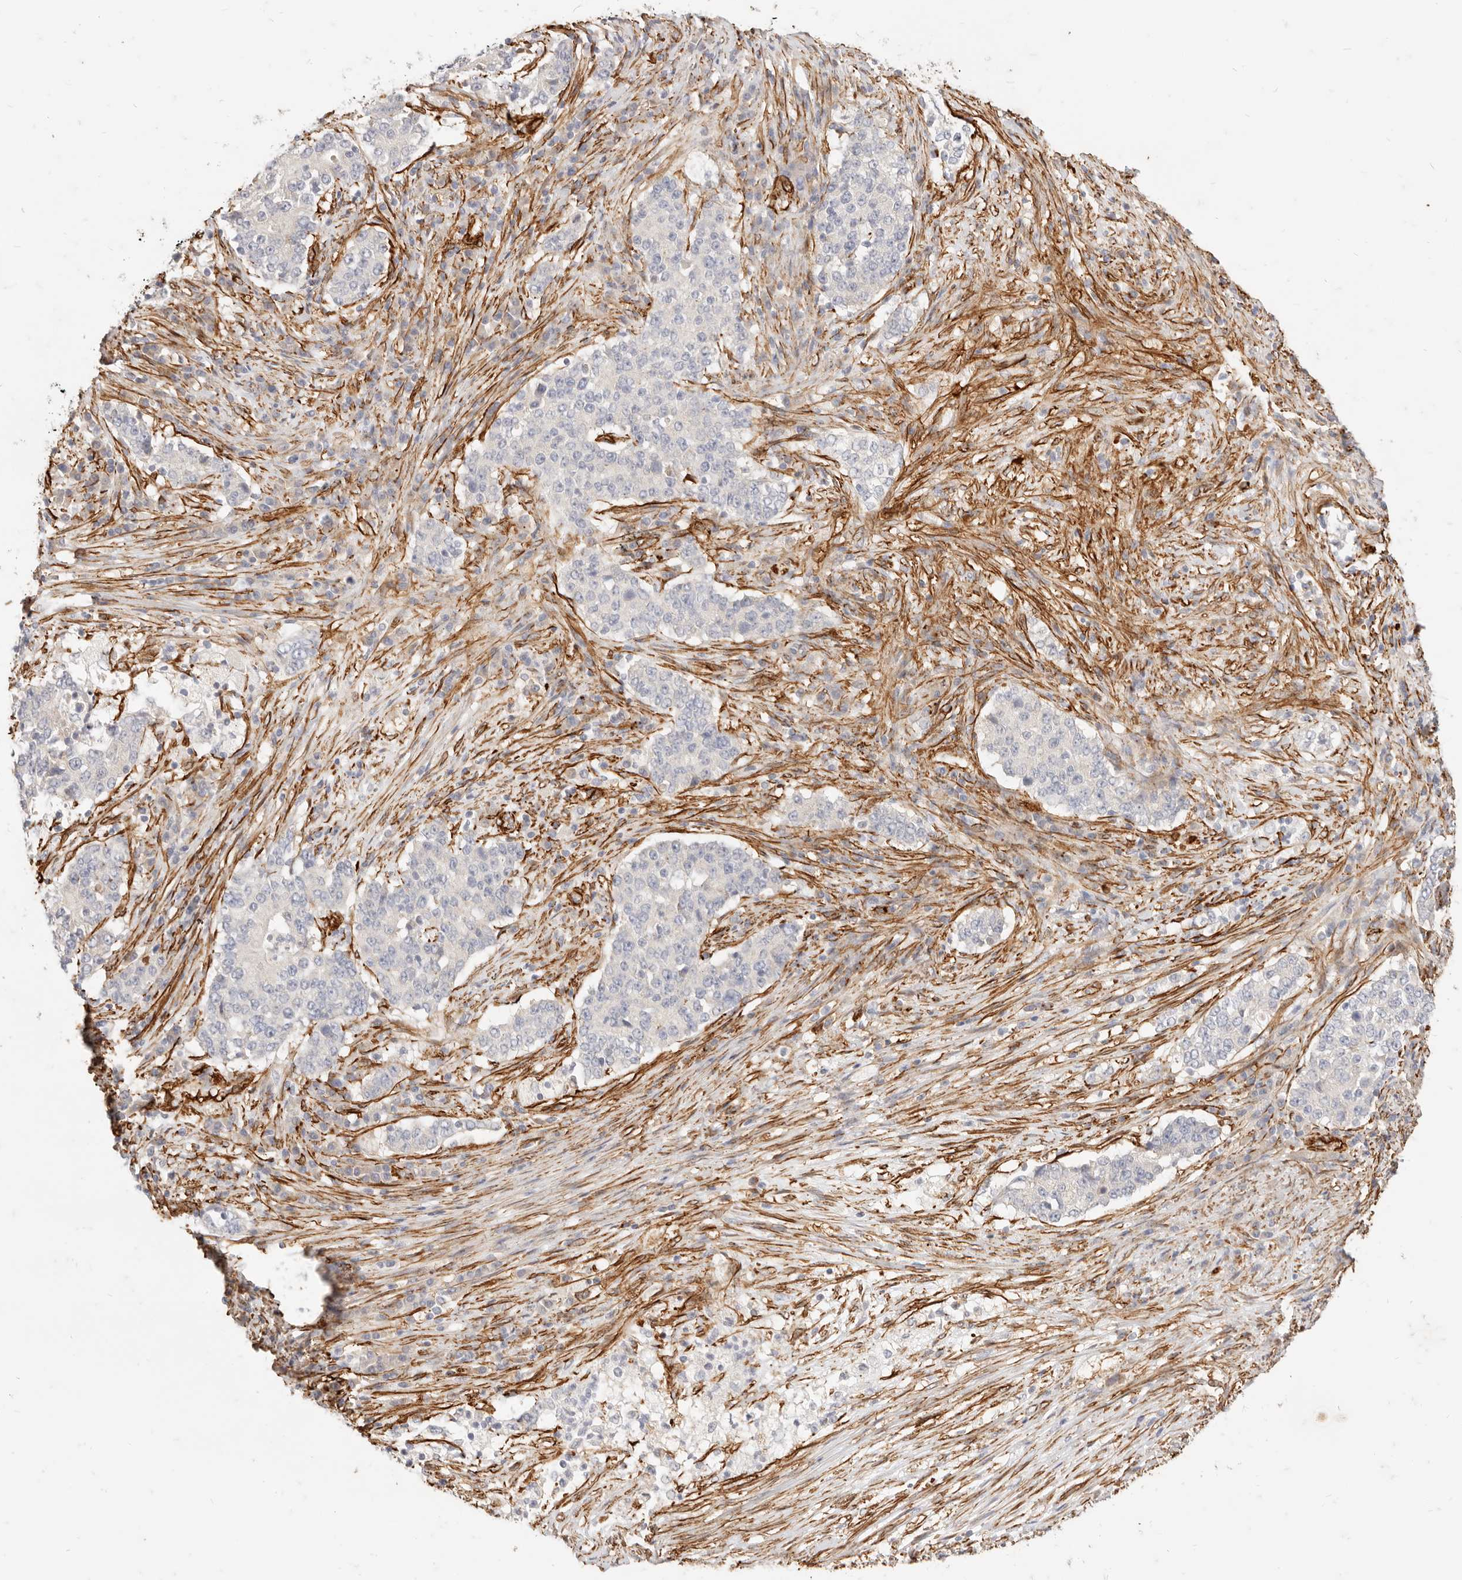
{"staining": {"intensity": "negative", "quantity": "none", "location": "none"}, "tissue": "stomach cancer", "cell_type": "Tumor cells", "image_type": "cancer", "snomed": [{"axis": "morphology", "description": "Adenocarcinoma, NOS"}, {"axis": "topography", "description": "Stomach"}], "caption": "The micrograph reveals no staining of tumor cells in stomach adenocarcinoma.", "gene": "TMTC2", "patient": {"sex": "male", "age": 59}}